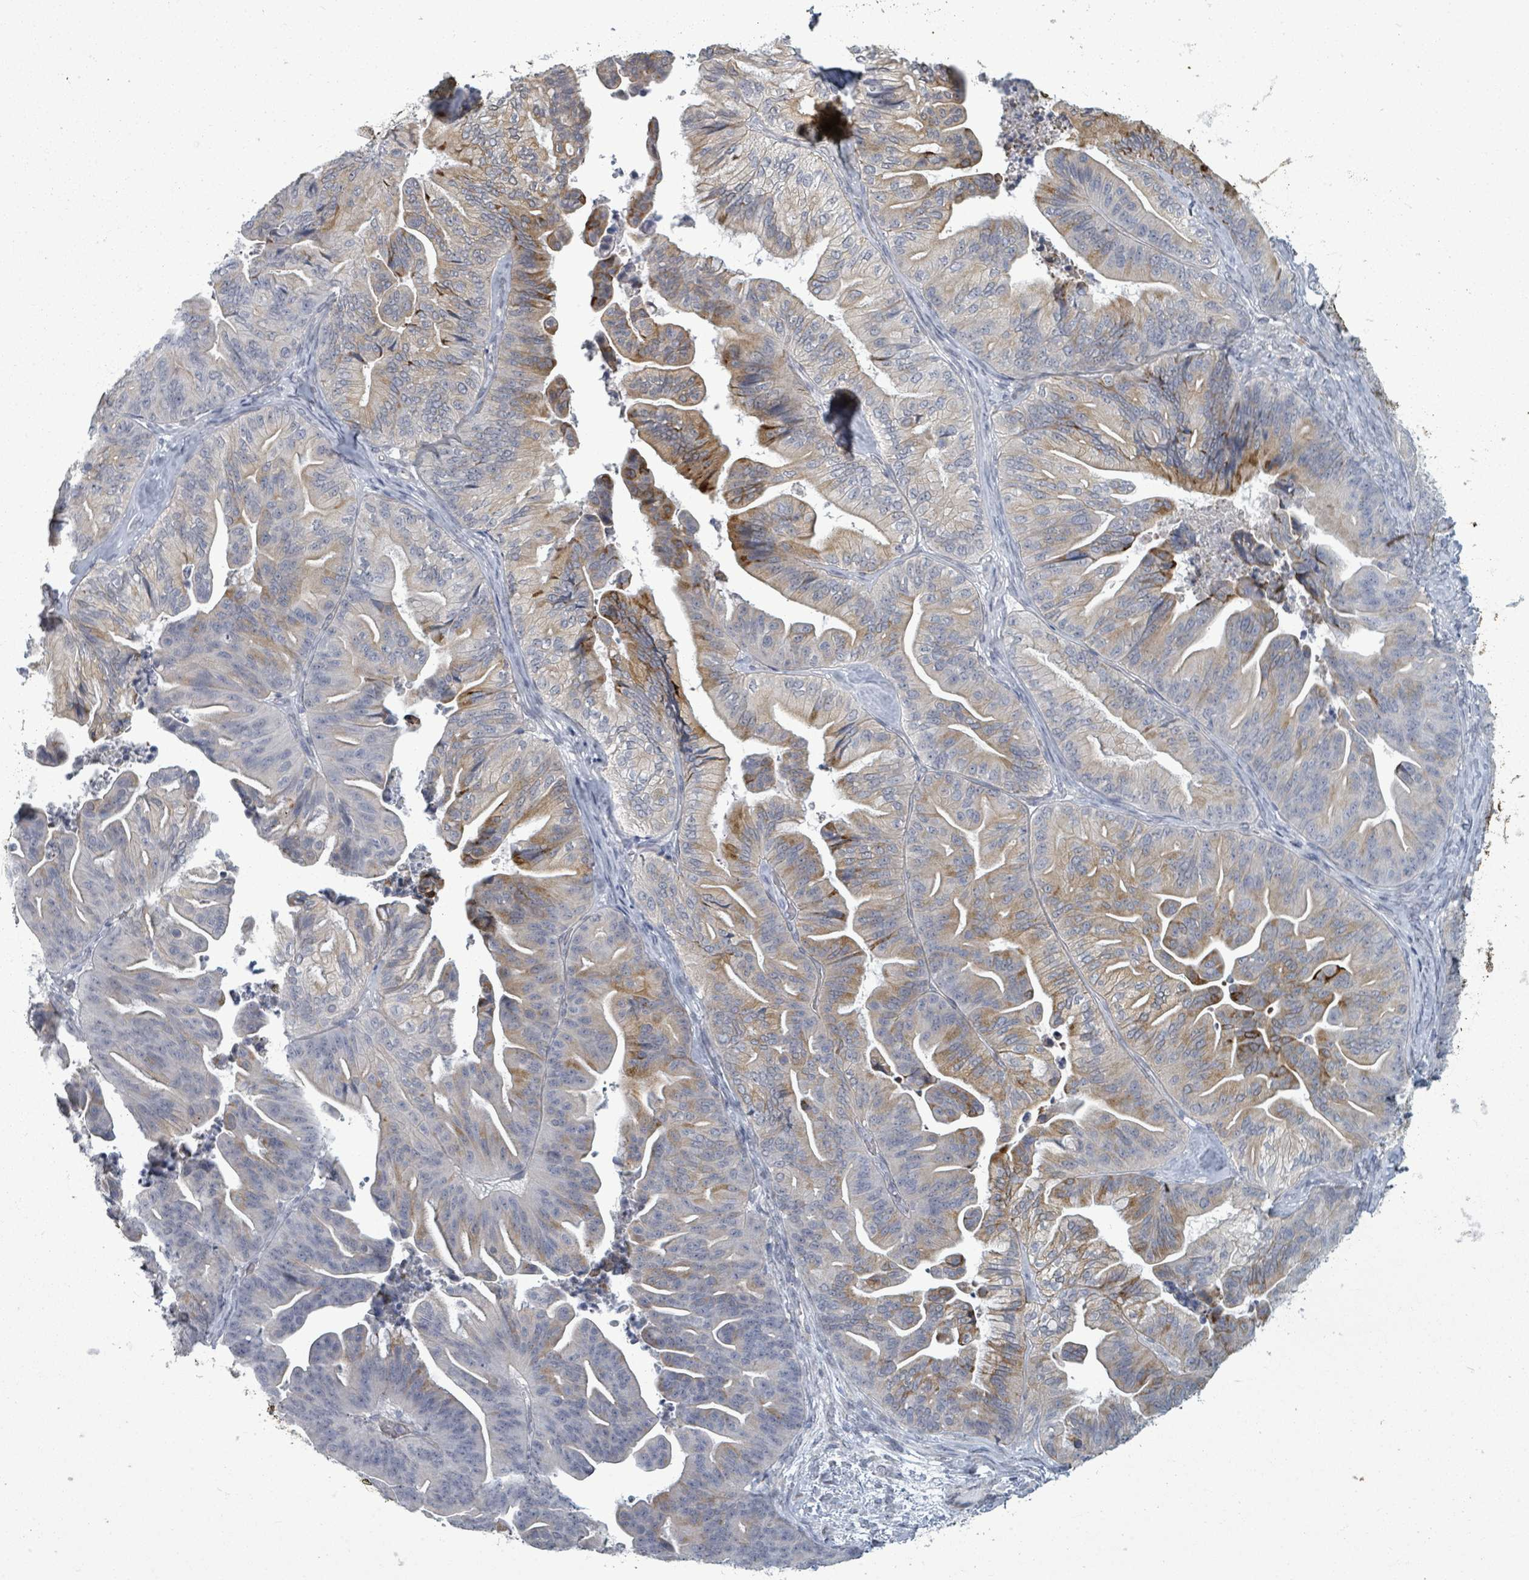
{"staining": {"intensity": "moderate", "quantity": "25%-75%", "location": "cytoplasmic/membranous"}, "tissue": "ovarian cancer", "cell_type": "Tumor cells", "image_type": "cancer", "snomed": [{"axis": "morphology", "description": "Cystadenocarcinoma, mucinous, NOS"}, {"axis": "topography", "description": "Ovary"}], "caption": "About 25%-75% of tumor cells in ovarian cancer reveal moderate cytoplasmic/membranous protein expression as visualized by brown immunohistochemical staining.", "gene": "PTPN20", "patient": {"sex": "female", "age": 67}}